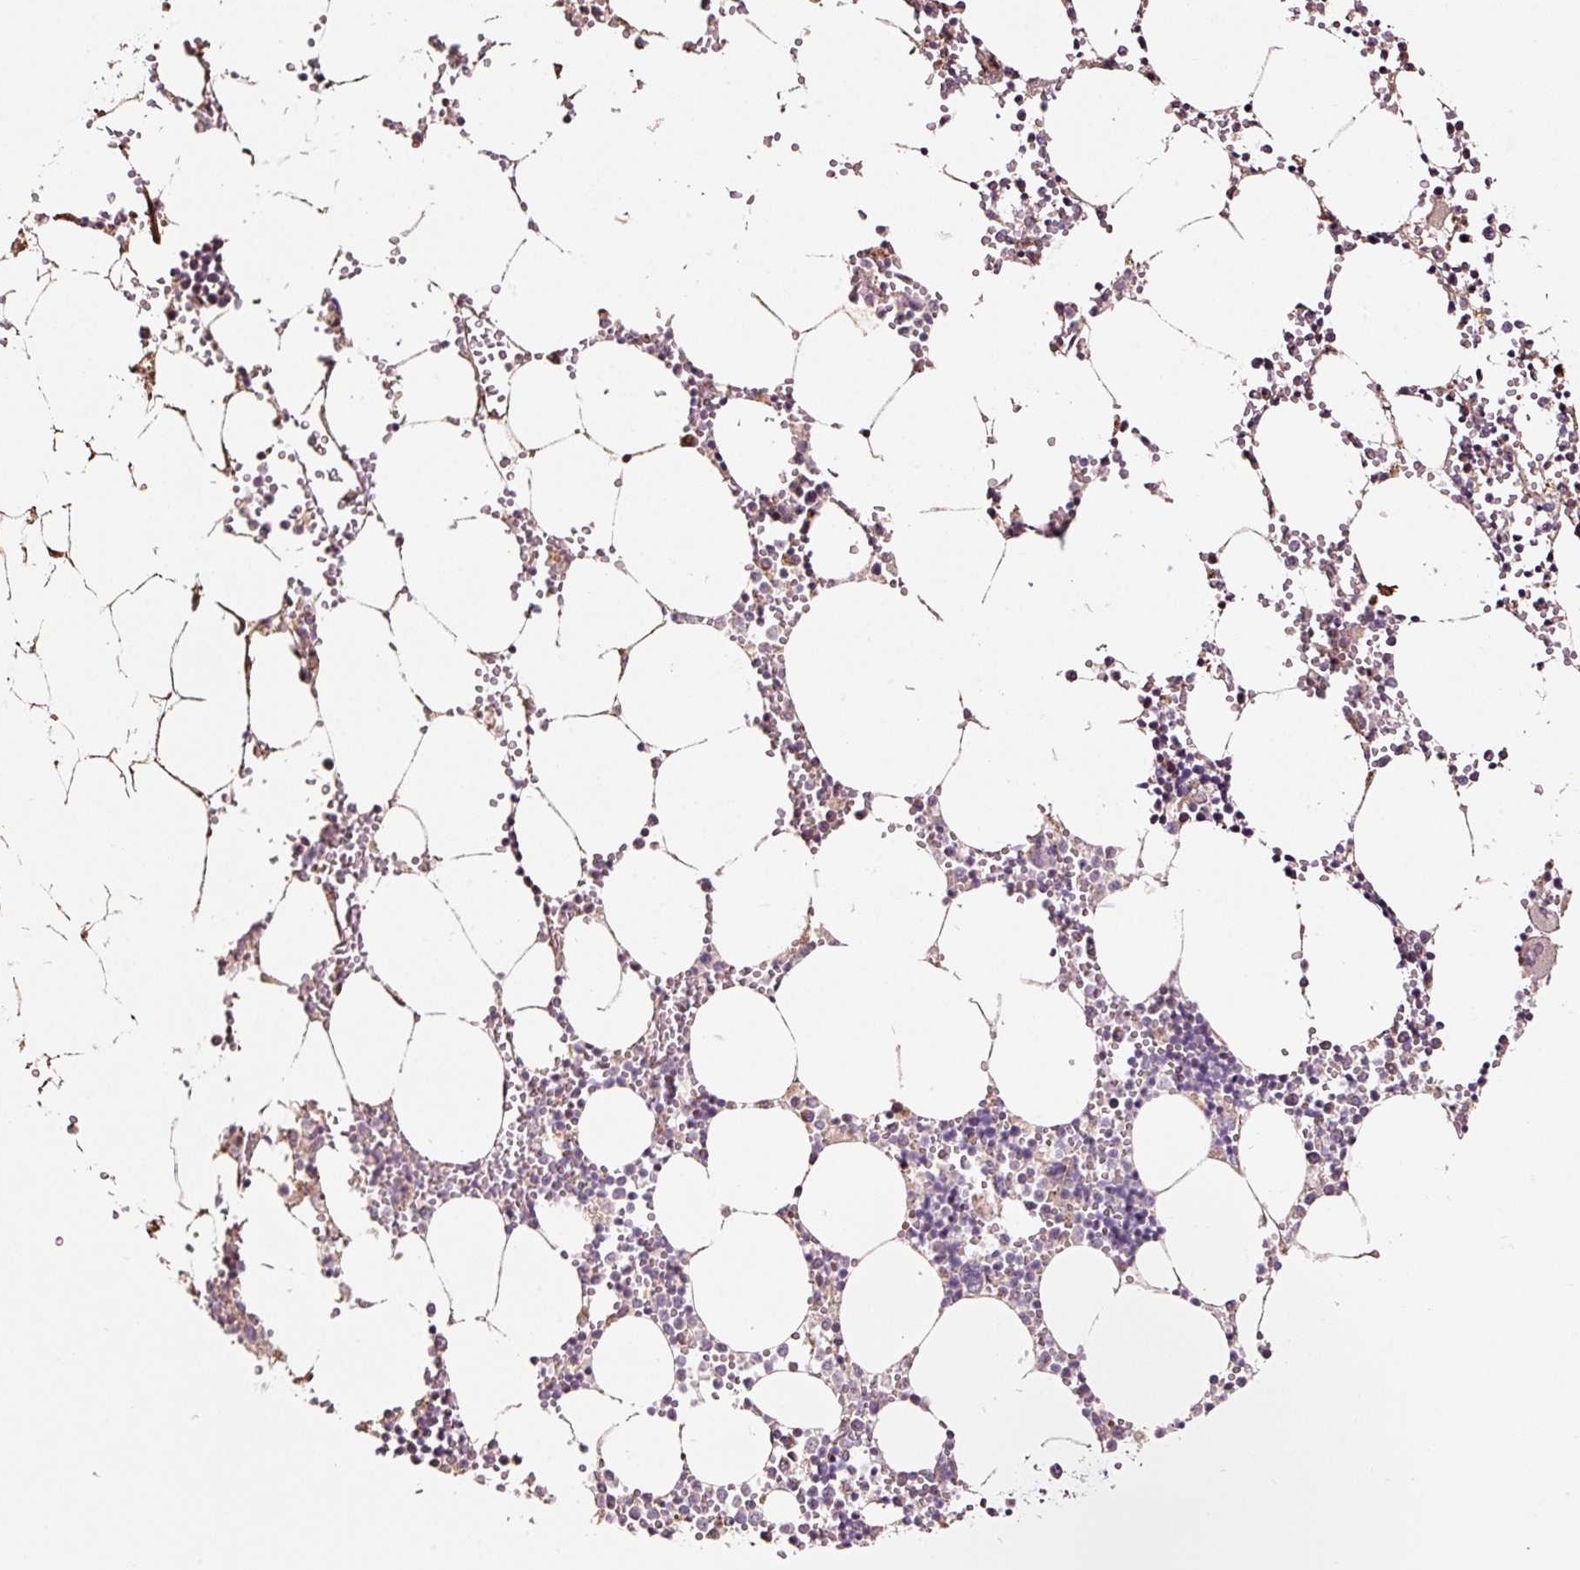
{"staining": {"intensity": "moderate", "quantity": "<25%", "location": "cytoplasmic/membranous"}, "tissue": "bone marrow", "cell_type": "Hematopoietic cells", "image_type": "normal", "snomed": [{"axis": "morphology", "description": "Normal tissue, NOS"}, {"axis": "topography", "description": "Bone marrow"}], "caption": "This image shows unremarkable bone marrow stained with IHC to label a protein in brown. The cytoplasmic/membranous of hematopoietic cells show moderate positivity for the protein. Nuclei are counter-stained blue.", "gene": "ETF1", "patient": {"sex": "male", "age": 54}}